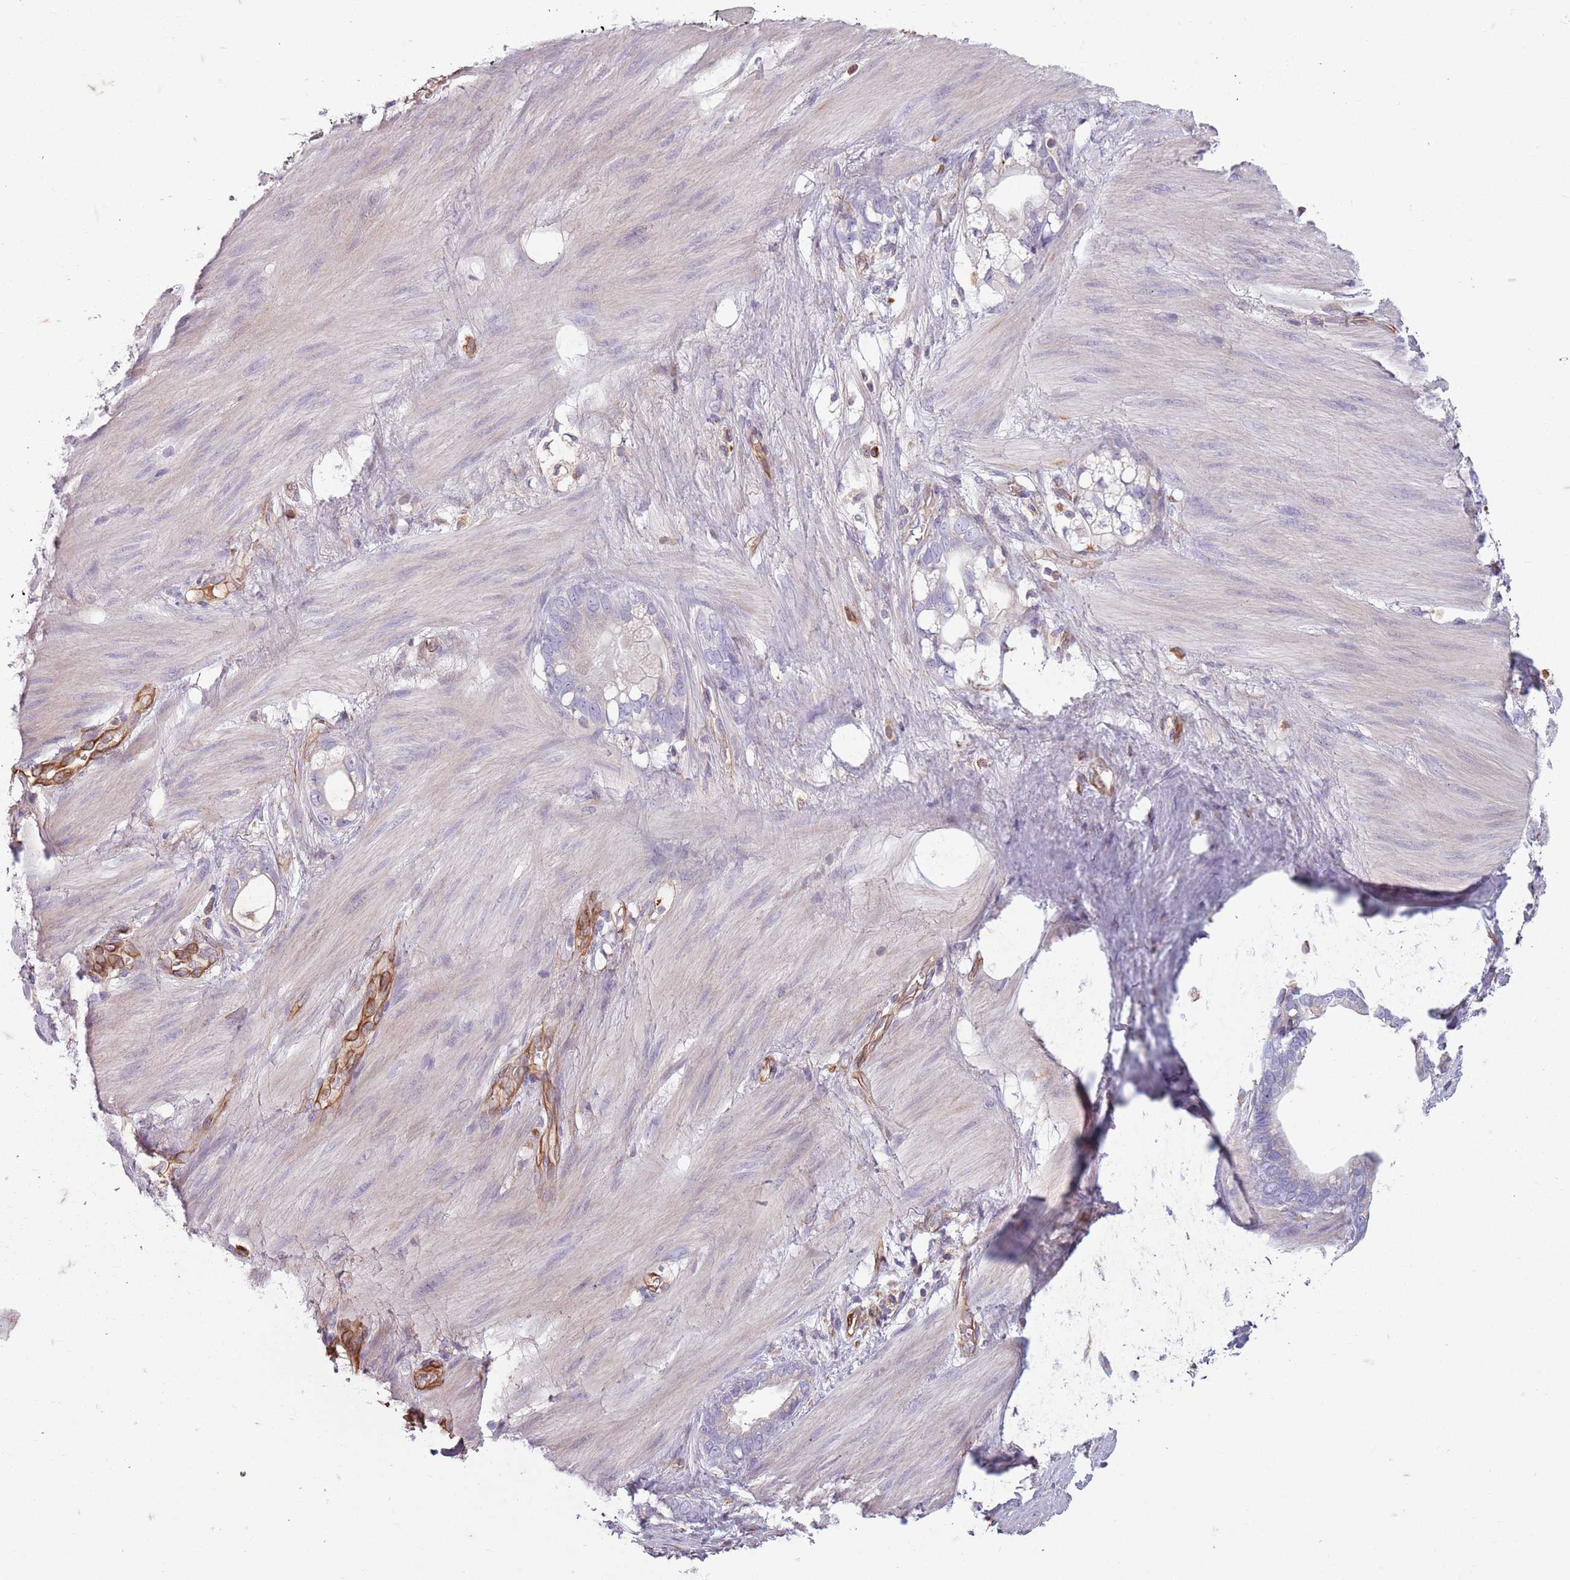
{"staining": {"intensity": "negative", "quantity": "none", "location": "none"}, "tissue": "stomach cancer", "cell_type": "Tumor cells", "image_type": "cancer", "snomed": [{"axis": "morphology", "description": "Adenocarcinoma, NOS"}, {"axis": "topography", "description": "Stomach"}], "caption": "This is an immunohistochemistry micrograph of stomach cancer. There is no positivity in tumor cells.", "gene": "TAS2R38", "patient": {"sex": "male", "age": 55}}